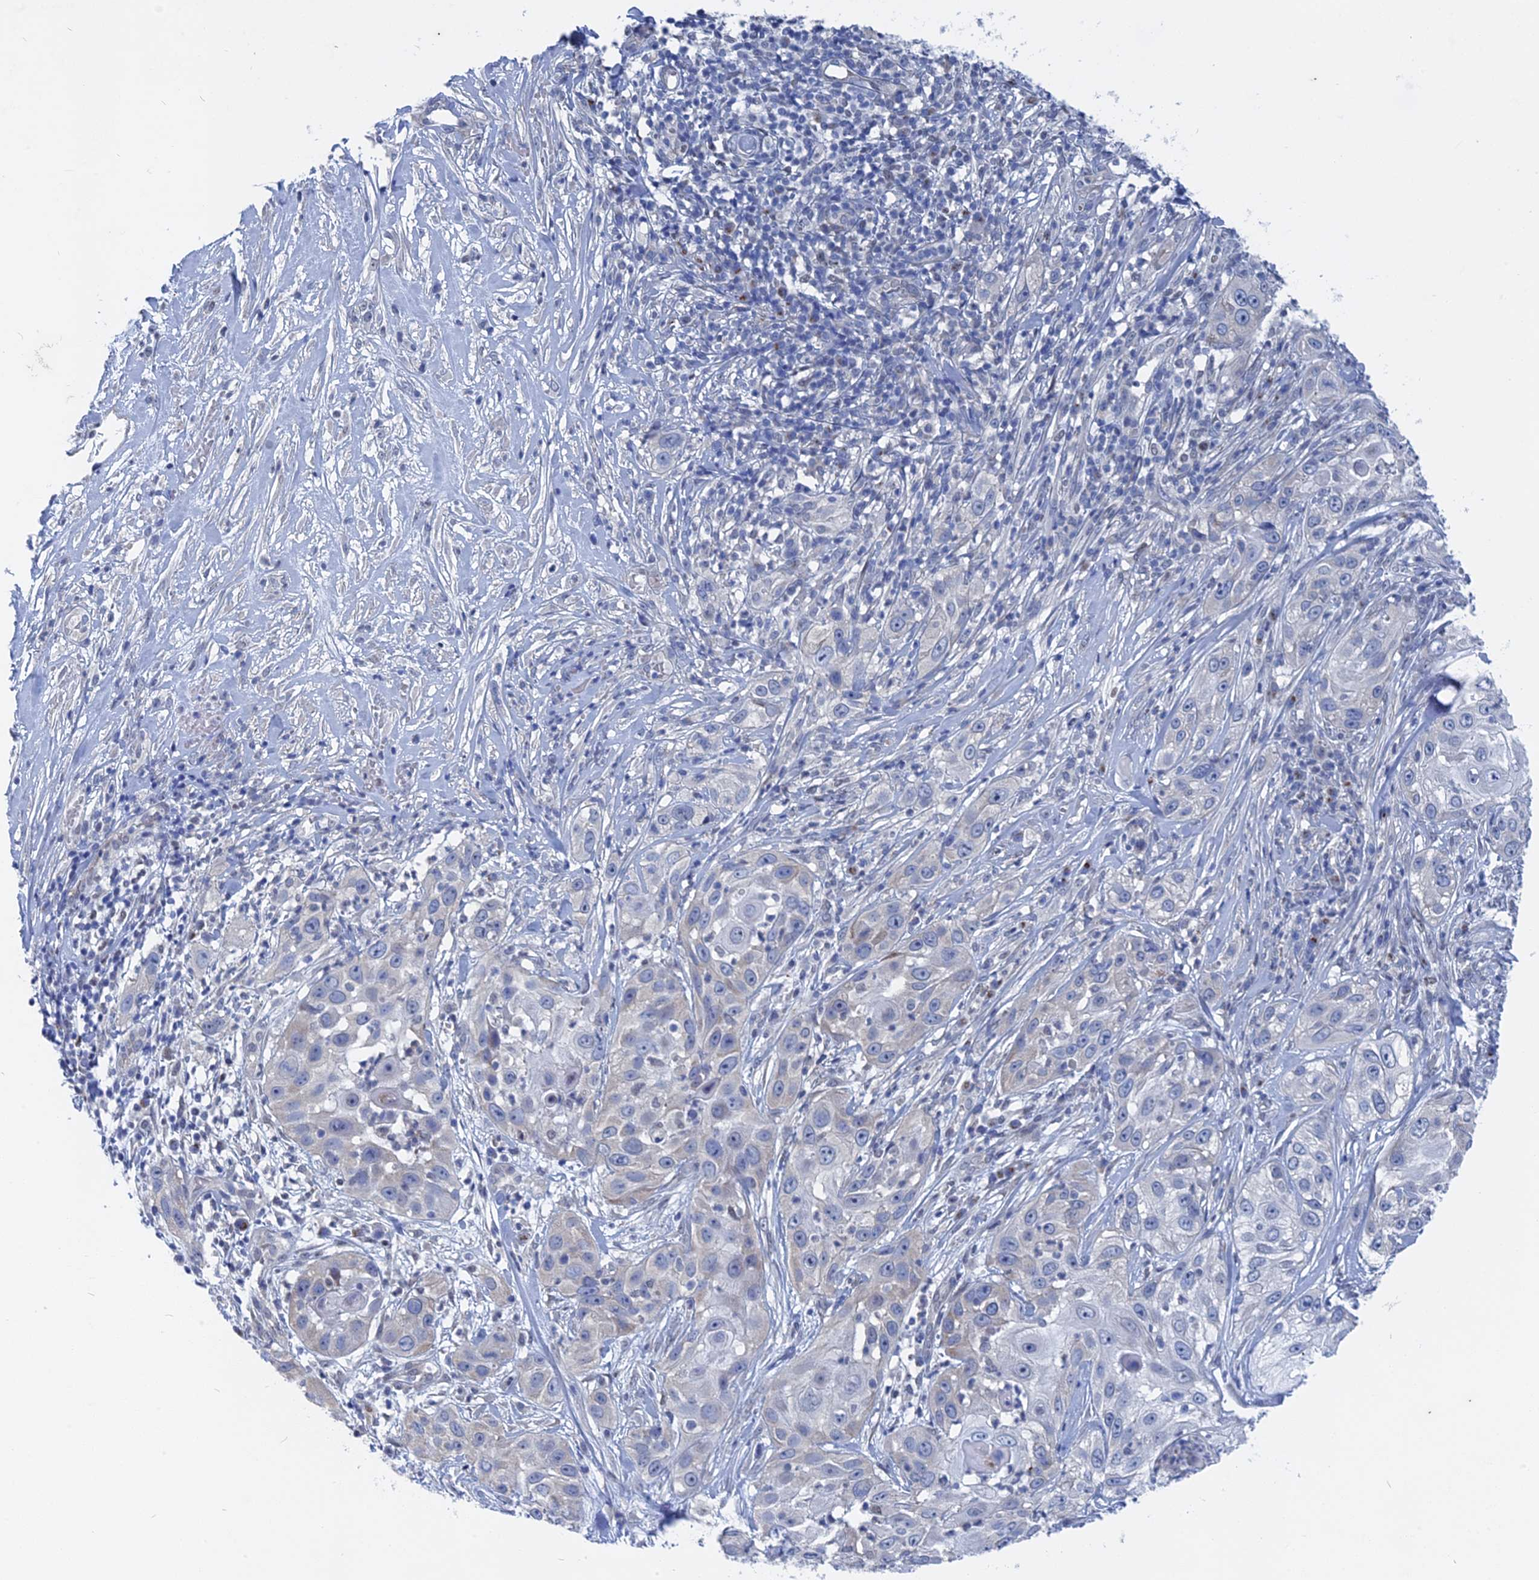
{"staining": {"intensity": "negative", "quantity": "none", "location": "none"}, "tissue": "skin cancer", "cell_type": "Tumor cells", "image_type": "cancer", "snomed": [{"axis": "morphology", "description": "Squamous cell carcinoma, NOS"}, {"axis": "topography", "description": "Skin"}], "caption": "The histopathology image shows no staining of tumor cells in squamous cell carcinoma (skin).", "gene": "MTRF1", "patient": {"sex": "female", "age": 44}}